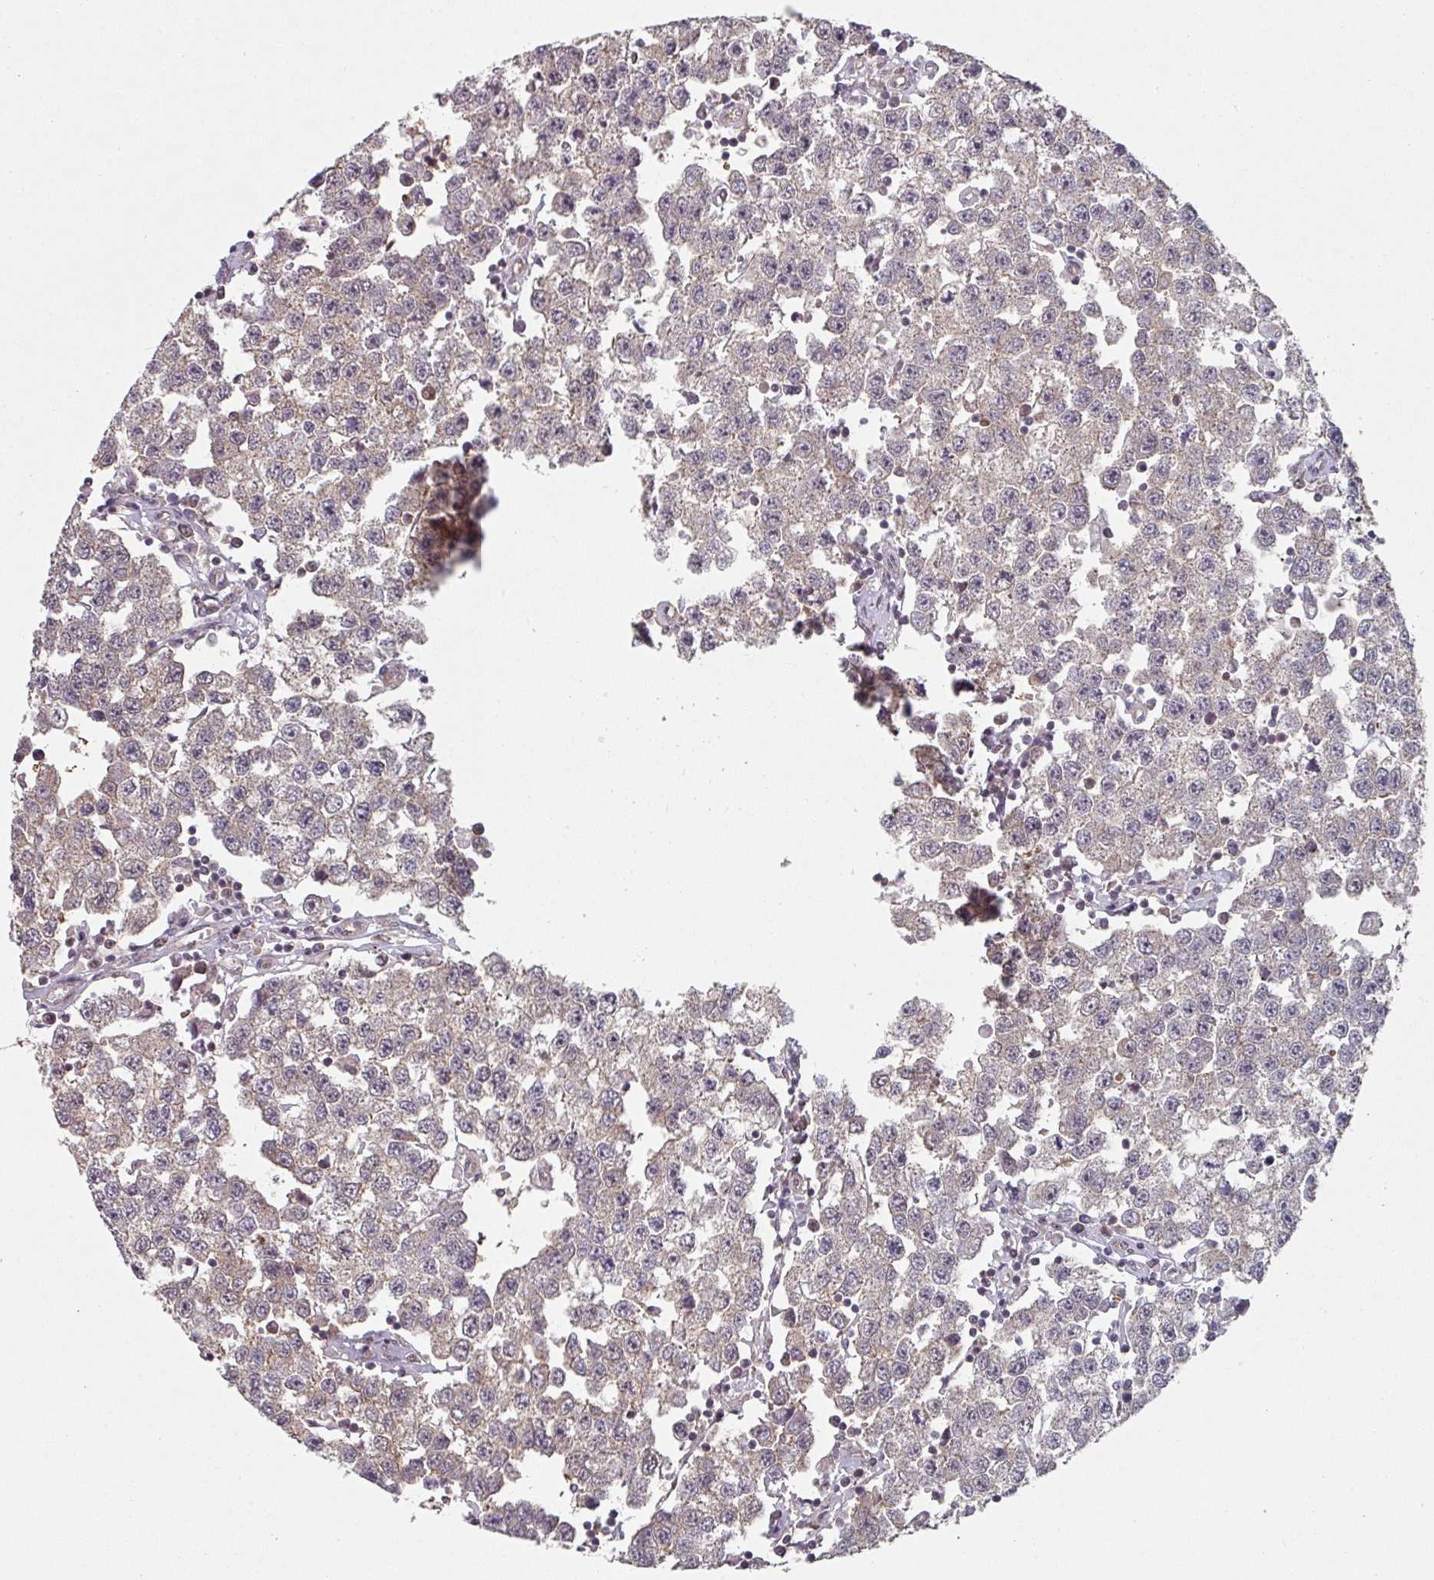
{"staining": {"intensity": "weak", "quantity": "25%-75%", "location": "cytoplasmic/membranous"}, "tissue": "testis cancer", "cell_type": "Tumor cells", "image_type": "cancer", "snomed": [{"axis": "morphology", "description": "Seminoma, NOS"}, {"axis": "topography", "description": "Testis"}], "caption": "Human testis seminoma stained with a protein marker demonstrates weak staining in tumor cells.", "gene": "PSME3IP1", "patient": {"sex": "male", "age": 34}}